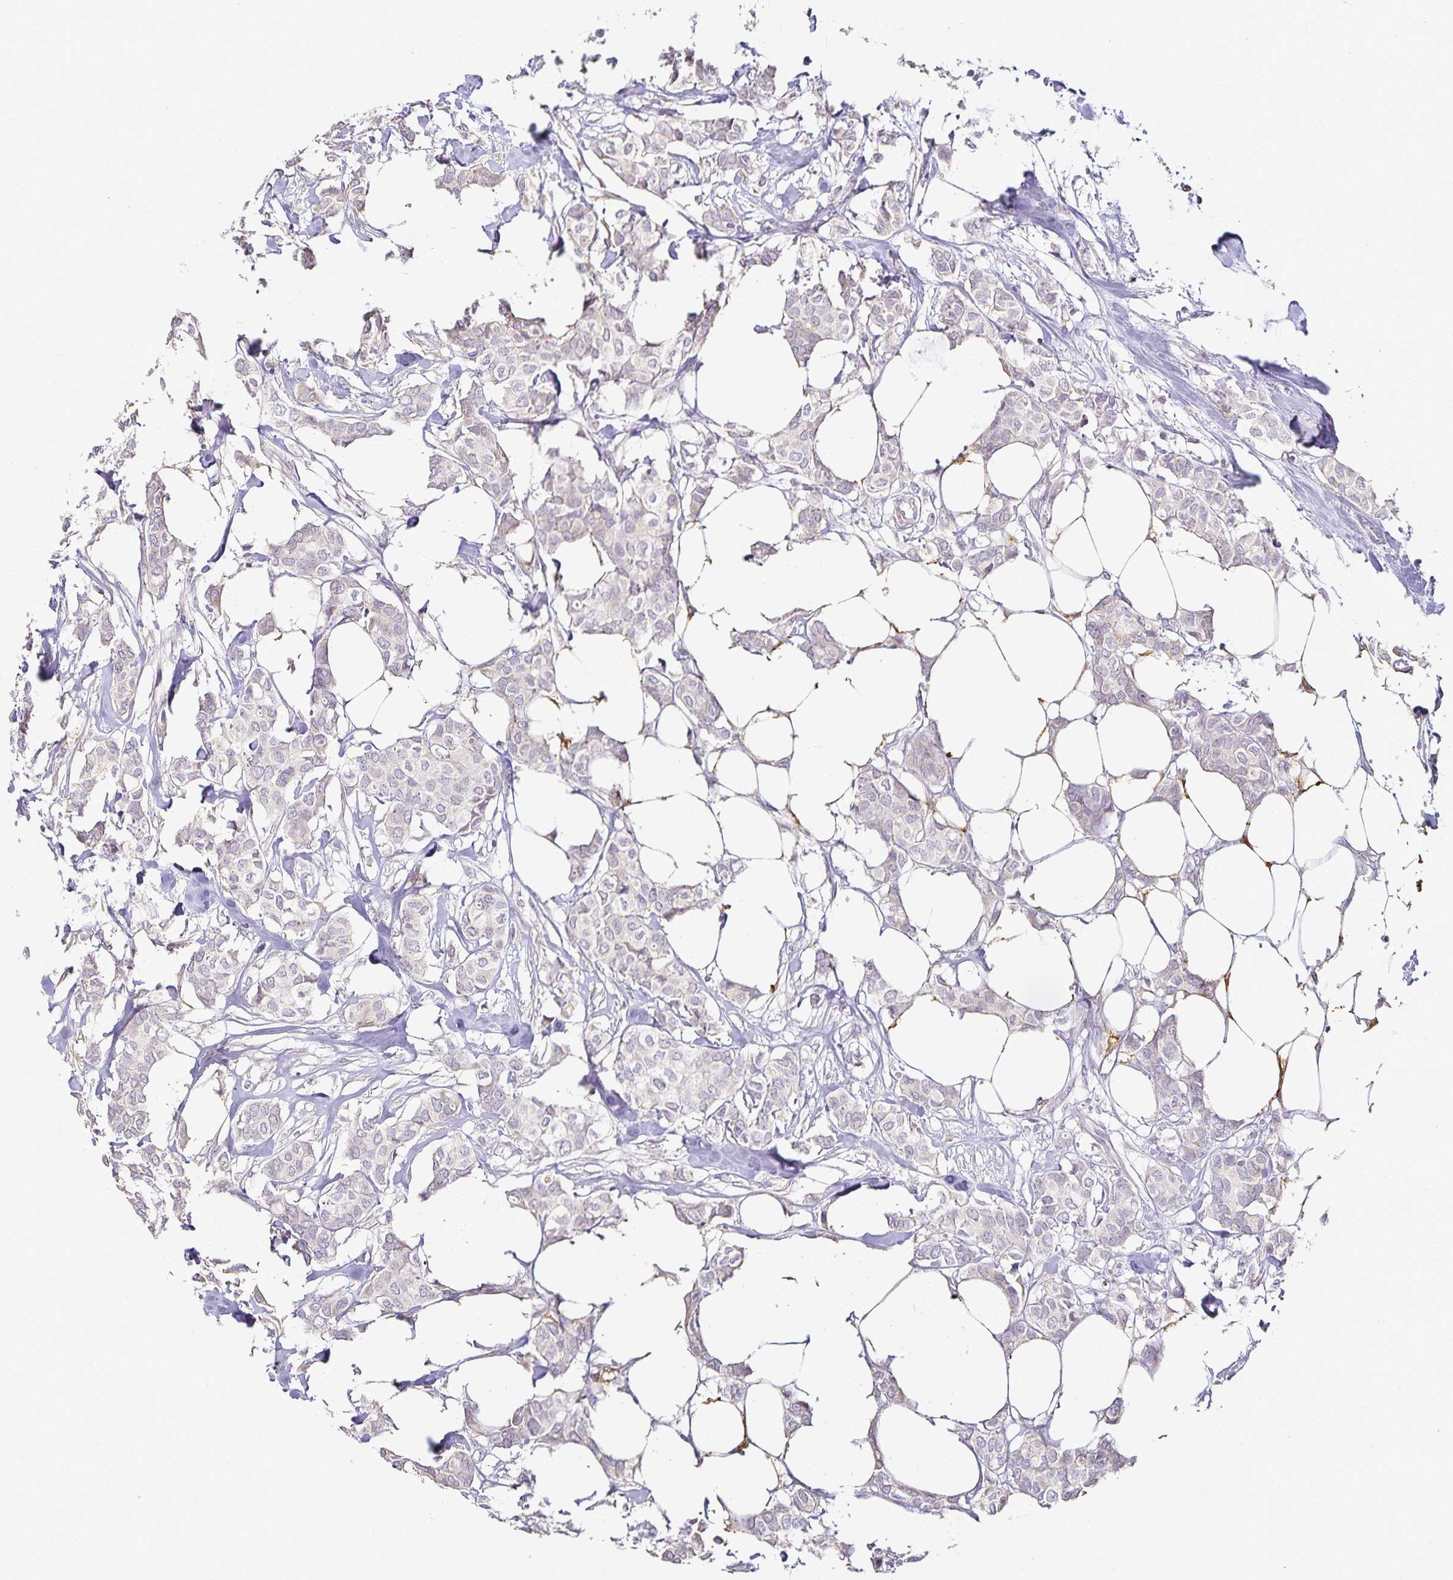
{"staining": {"intensity": "negative", "quantity": "none", "location": "none"}, "tissue": "breast cancer", "cell_type": "Tumor cells", "image_type": "cancer", "snomed": [{"axis": "morphology", "description": "Duct carcinoma"}, {"axis": "topography", "description": "Breast"}], "caption": "DAB (3,3'-diaminobenzidine) immunohistochemical staining of infiltrating ductal carcinoma (breast) reveals no significant positivity in tumor cells.", "gene": "GP2", "patient": {"sex": "female", "age": 62}}